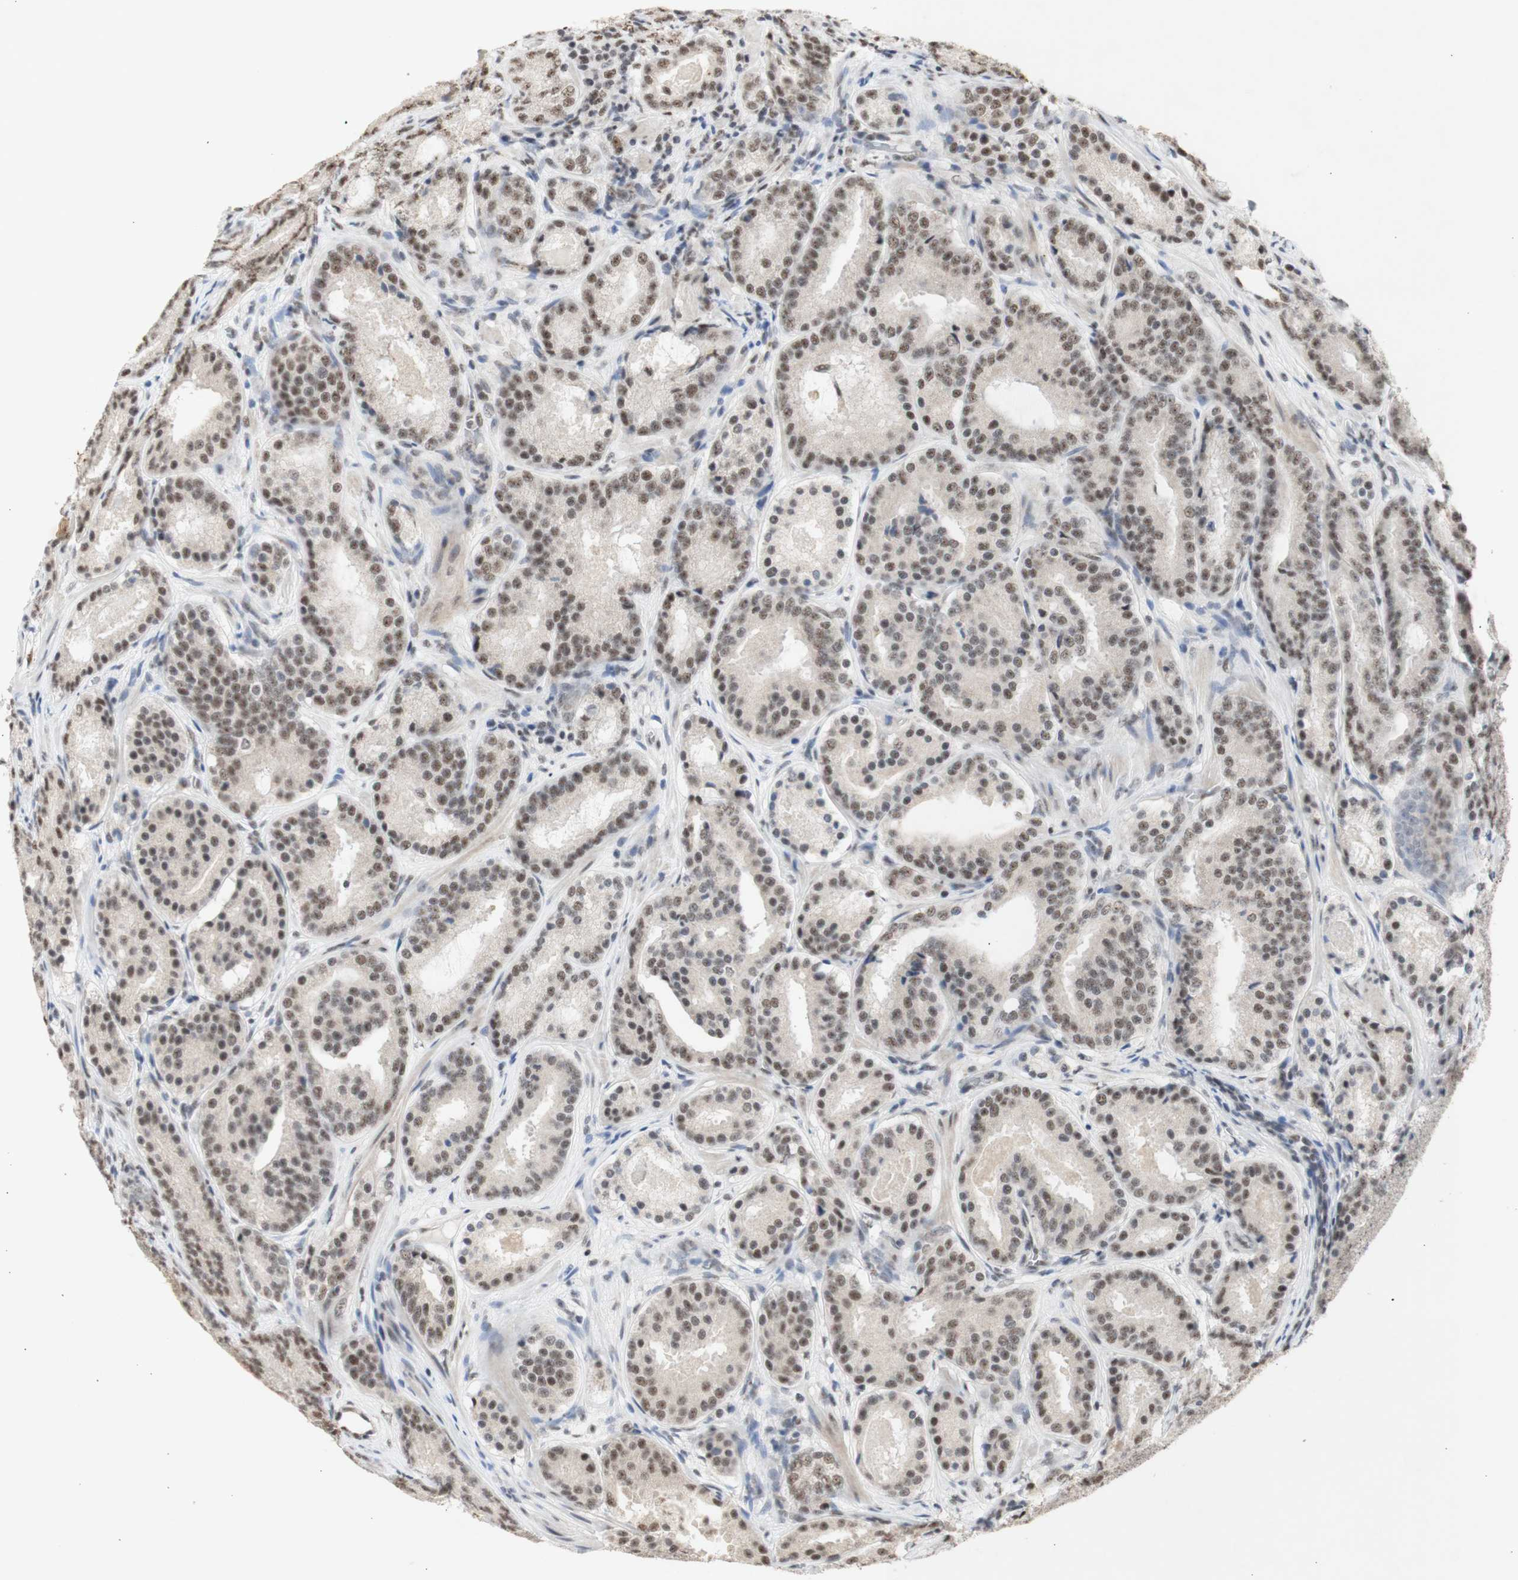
{"staining": {"intensity": "moderate", "quantity": ">75%", "location": "cytoplasmic/membranous"}, "tissue": "prostate cancer", "cell_type": "Tumor cells", "image_type": "cancer", "snomed": [{"axis": "morphology", "description": "Adenocarcinoma, Low grade"}, {"axis": "topography", "description": "Prostate"}], "caption": "This histopathology image exhibits prostate low-grade adenocarcinoma stained with immunohistochemistry to label a protein in brown. The cytoplasmic/membranous of tumor cells show moderate positivity for the protein. Nuclei are counter-stained blue.", "gene": "SNRPB", "patient": {"sex": "male", "age": 69}}